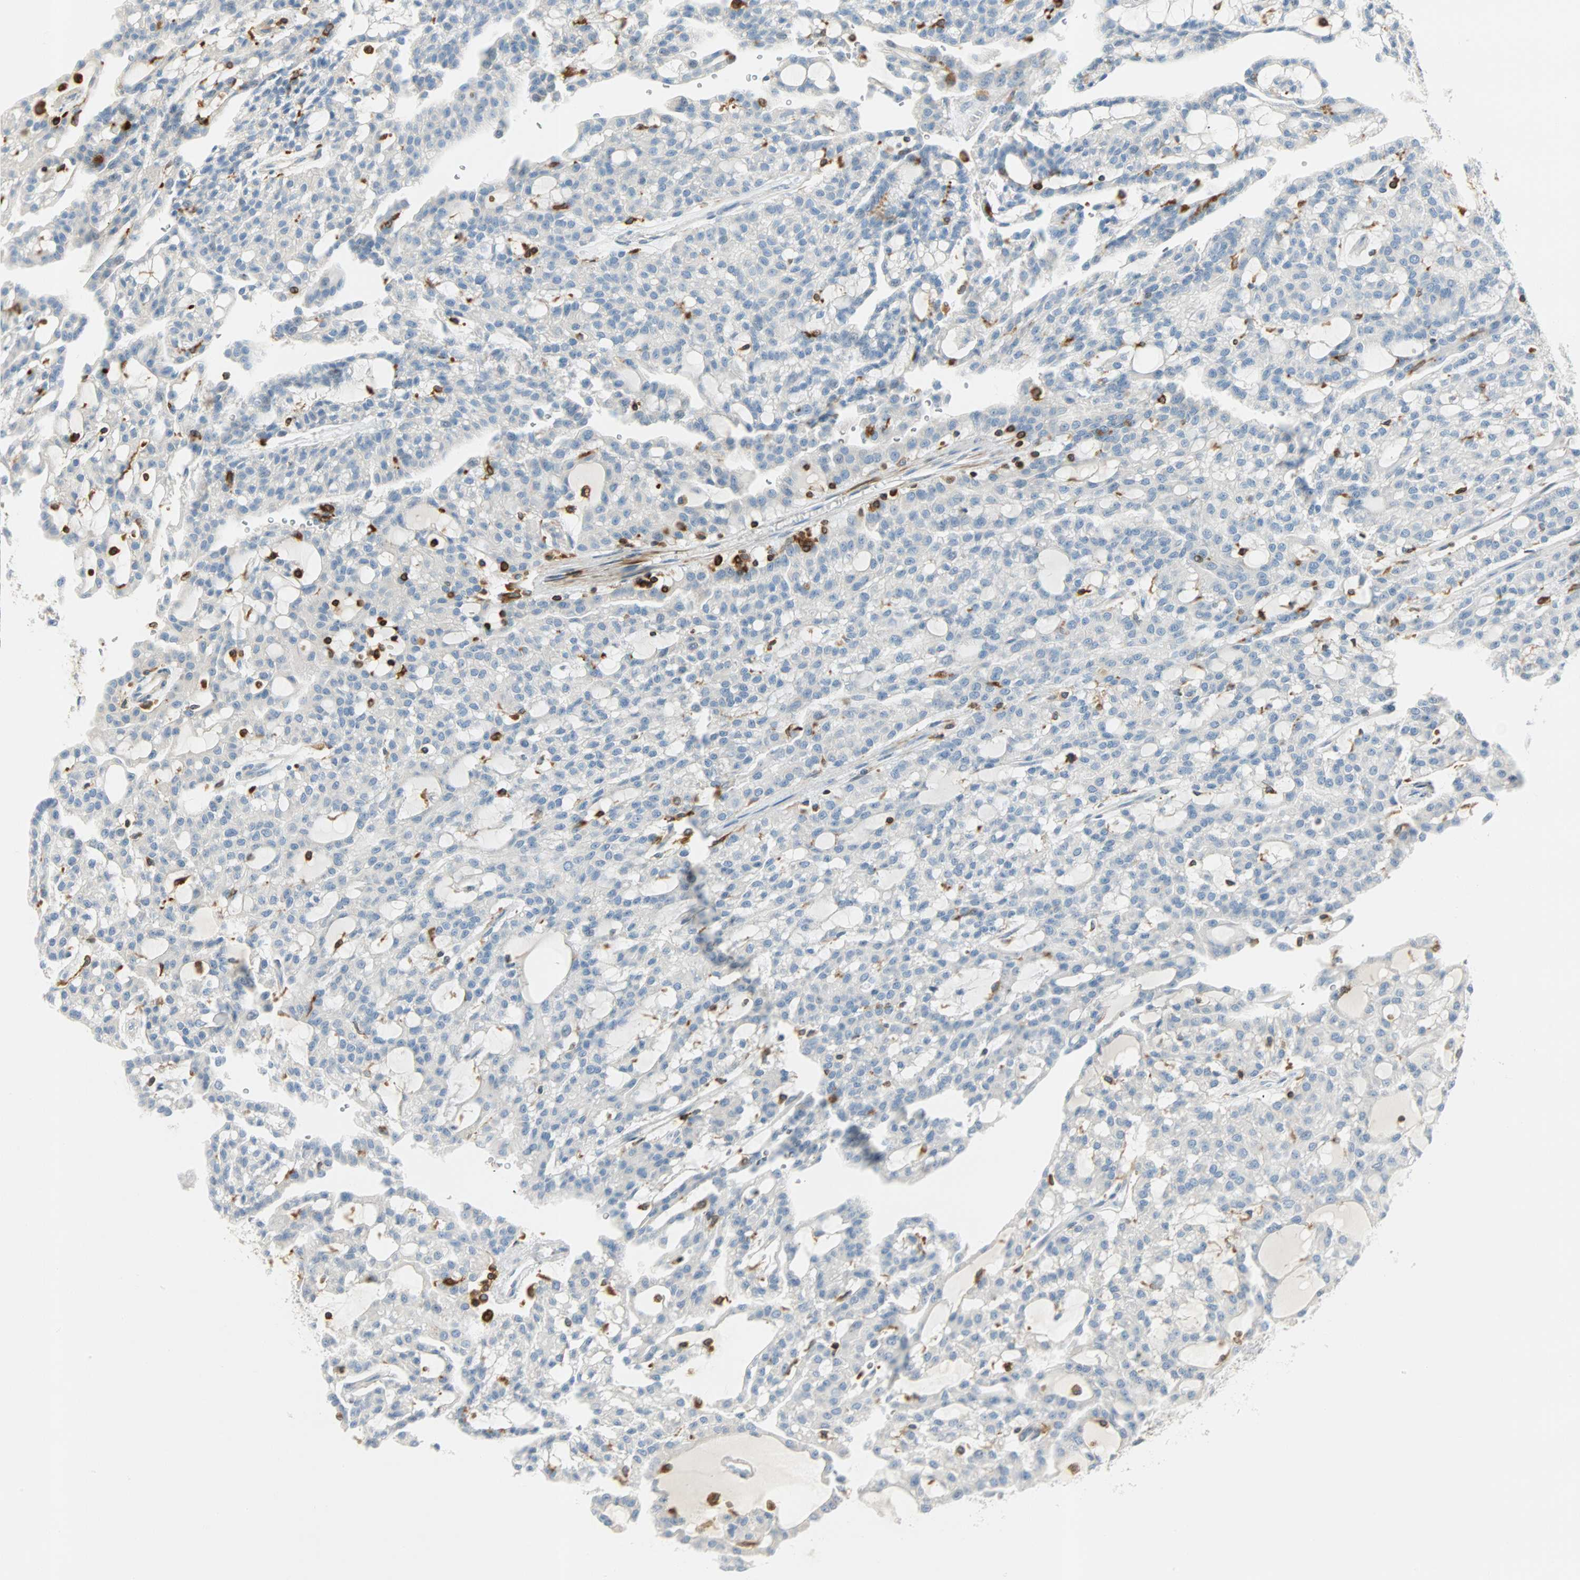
{"staining": {"intensity": "negative", "quantity": "none", "location": "none"}, "tissue": "renal cancer", "cell_type": "Tumor cells", "image_type": "cancer", "snomed": [{"axis": "morphology", "description": "Adenocarcinoma, NOS"}, {"axis": "topography", "description": "Kidney"}], "caption": "Immunohistochemistry image of neoplastic tissue: renal cancer stained with DAB (3,3'-diaminobenzidine) displays no significant protein staining in tumor cells.", "gene": "FMNL1", "patient": {"sex": "male", "age": 63}}